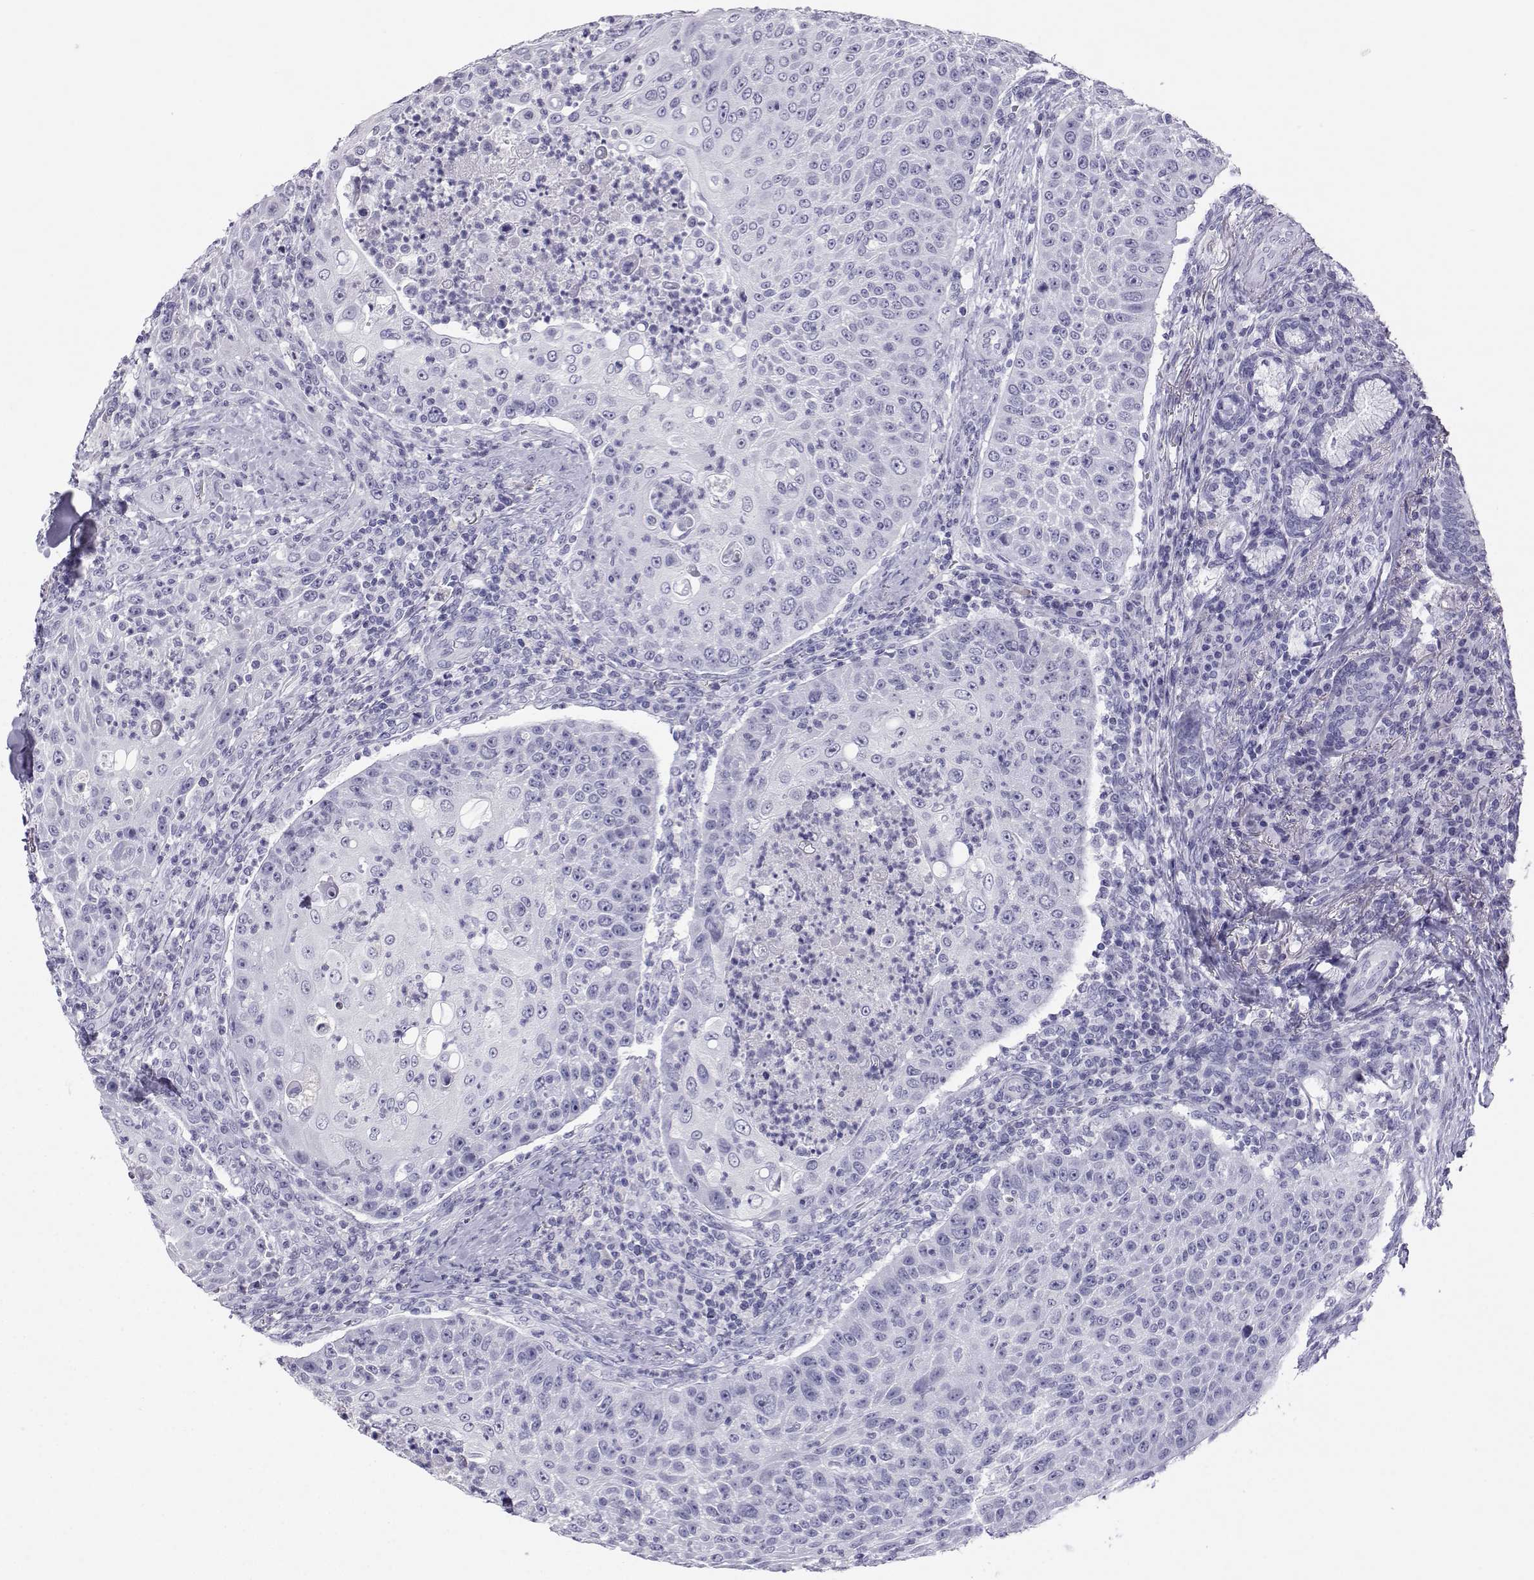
{"staining": {"intensity": "negative", "quantity": "none", "location": "none"}, "tissue": "head and neck cancer", "cell_type": "Tumor cells", "image_type": "cancer", "snomed": [{"axis": "morphology", "description": "Squamous cell carcinoma, NOS"}, {"axis": "topography", "description": "Head-Neck"}], "caption": "Immunohistochemical staining of human head and neck cancer displays no significant expression in tumor cells.", "gene": "SST", "patient": {"sex": "male", "age": 69}}